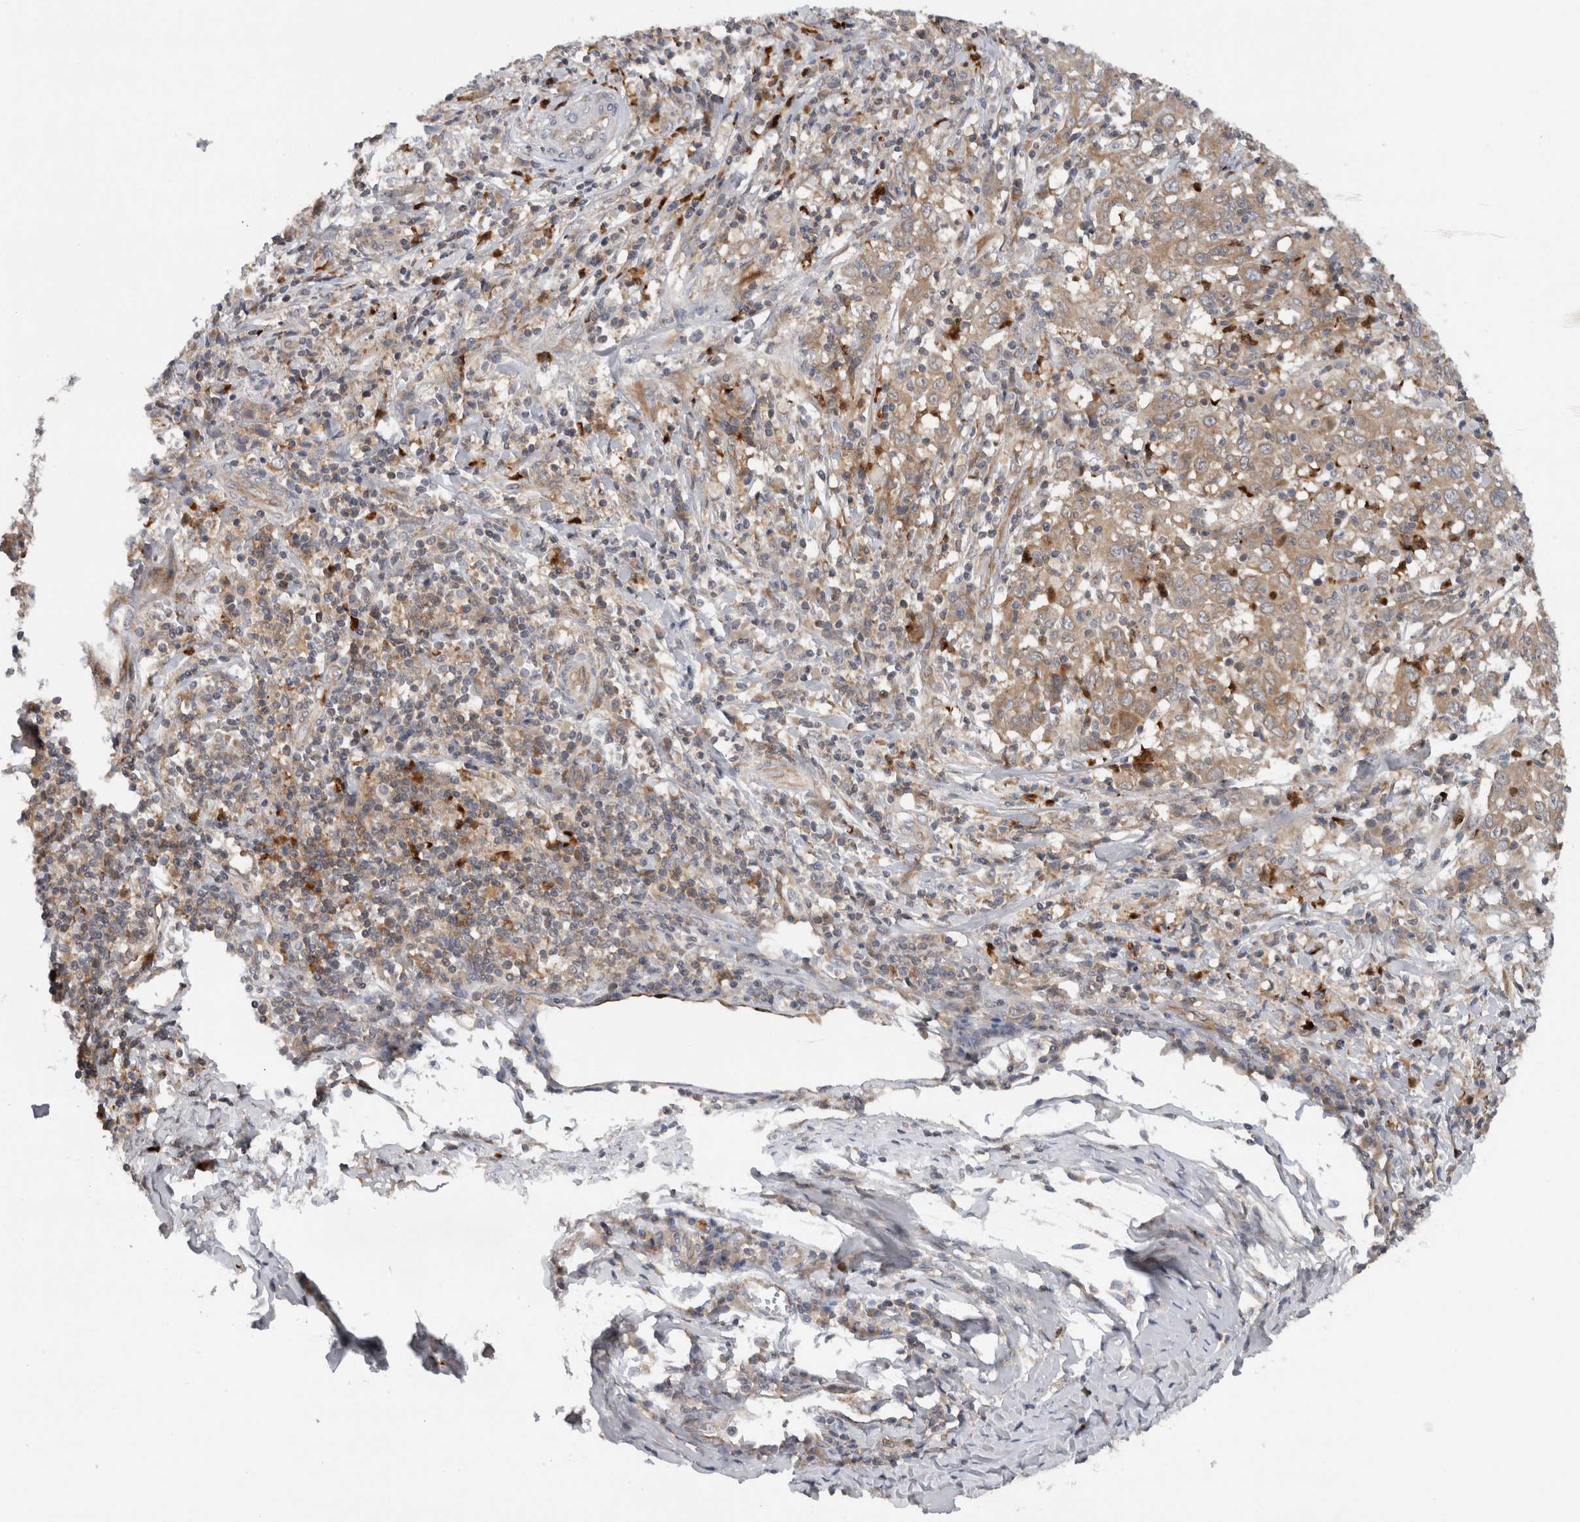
{"staining": {"intensity": "weak", "quantity": ">75%", "location": "cytoplasmic/membranous"}, "tissue": "cervical cancer", "cell_type": "Tumor cells", "image_type": "cancer", "snomed": [{"axis": "morphology", "description": "Squamous cell carcinoma, NOS"}, {"axis": "topography", "description": "Cervix"}], "caption": "Protein staining of cervical cancer tissue shows weak cytoplasmic/membranous positivity in about >75% of tumor cells.", "gene": "PDCD2", "patient": {"sex": "female", "age": 46}}